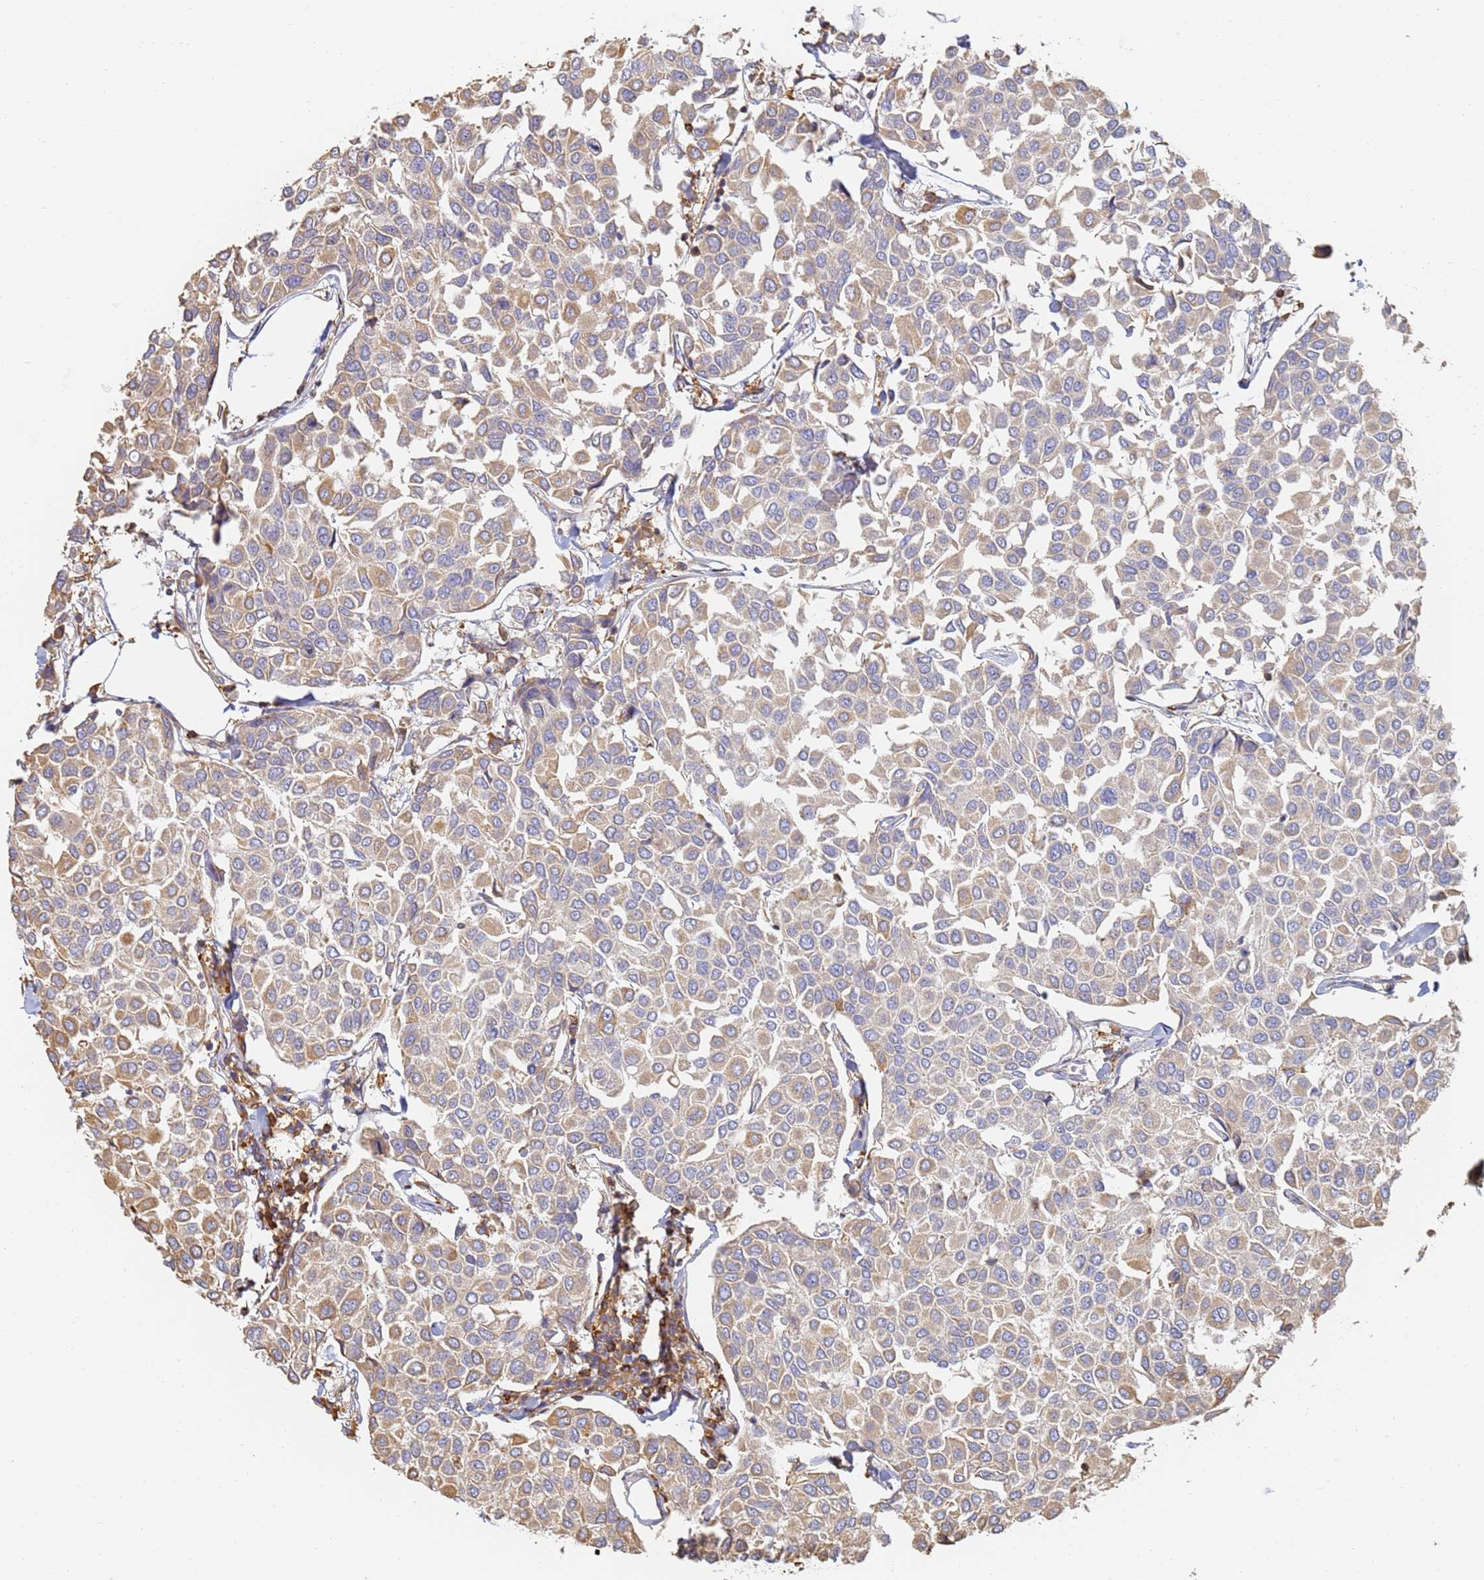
{"staining": {"intensity": "weak", "quantity": "25%-75%", "location": "cytoplasmic/membranous"}, "tissue": "breast cancer", "cell_type": "Tumor cells", "image_type": "cancer", "snomed": [{"axis": "morphology", "description": "Duct carcinoma"}, {"axis": "topography", "description": "Breast"}], "caption": "A micrograph of breast cancer (intraductal carcinoma) stained for a protein exhibits weak cytoplasmic/membranous brown staining in tumor cells. Using DAB (brown) and hematoxylin (blue) stains, captured at high magnification using brightfield microscopy.", "gene": "BIN2", "patient": {"sex": "female", "age": 55}}